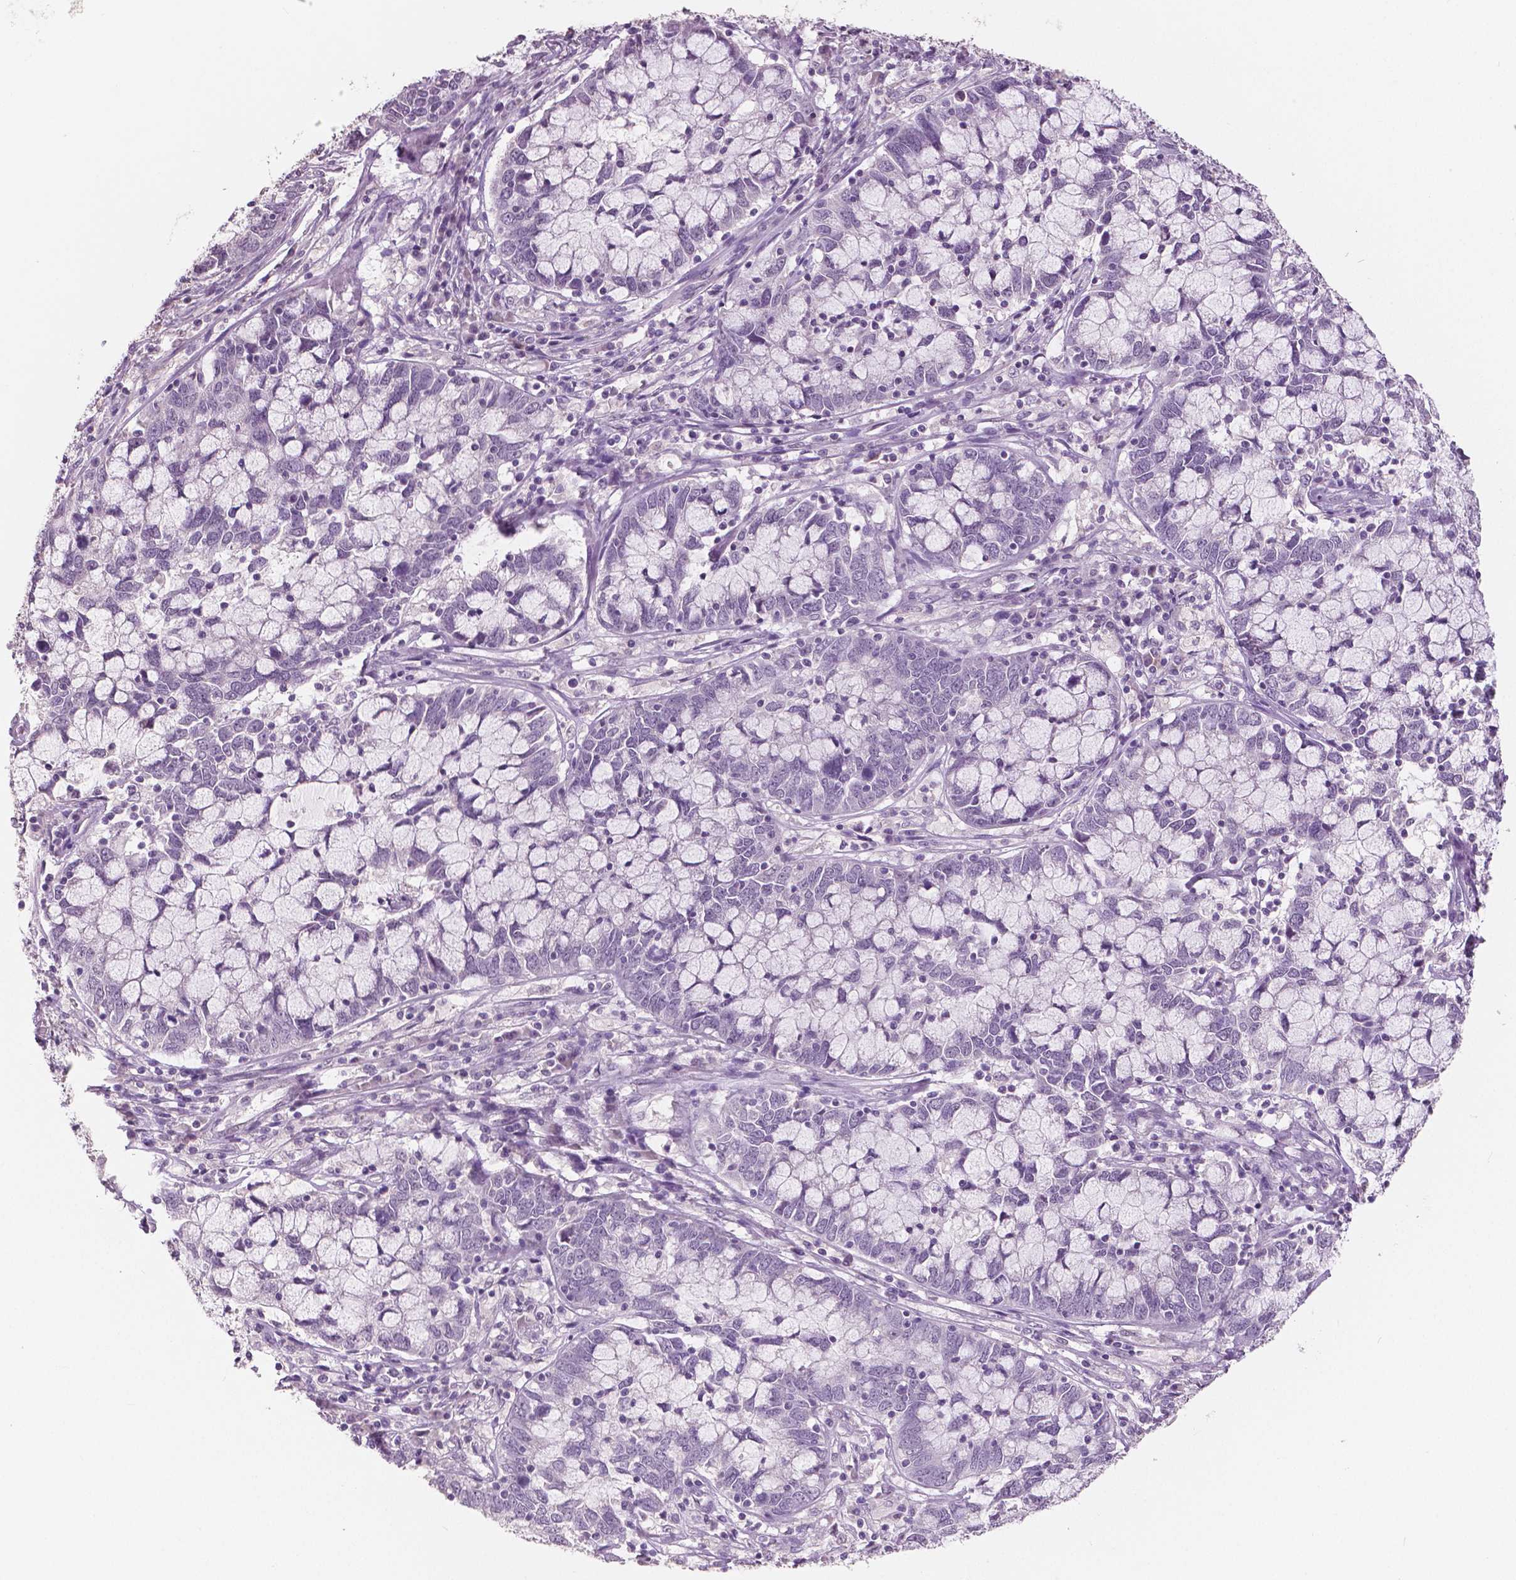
{"staining": {"intensity": "negative", "quantity": "none", "location": "none"}, "tissue": "cervical cancer", "cell_type": "Tumor cells", "image_type": "cancer", "snomed": [{"axis": "morphology", "description": "Adenocarcinoma, NOS"}, {"axis": "topography", "description": "Cervix"}], "caption": "Human cervical cancer (adenocarcinoma) stained for a protein using immunohistochemistry reveals no positivity in tumor cells.", "gene": "NECAB1", "patient": {"sex": "female", "age": 40}}